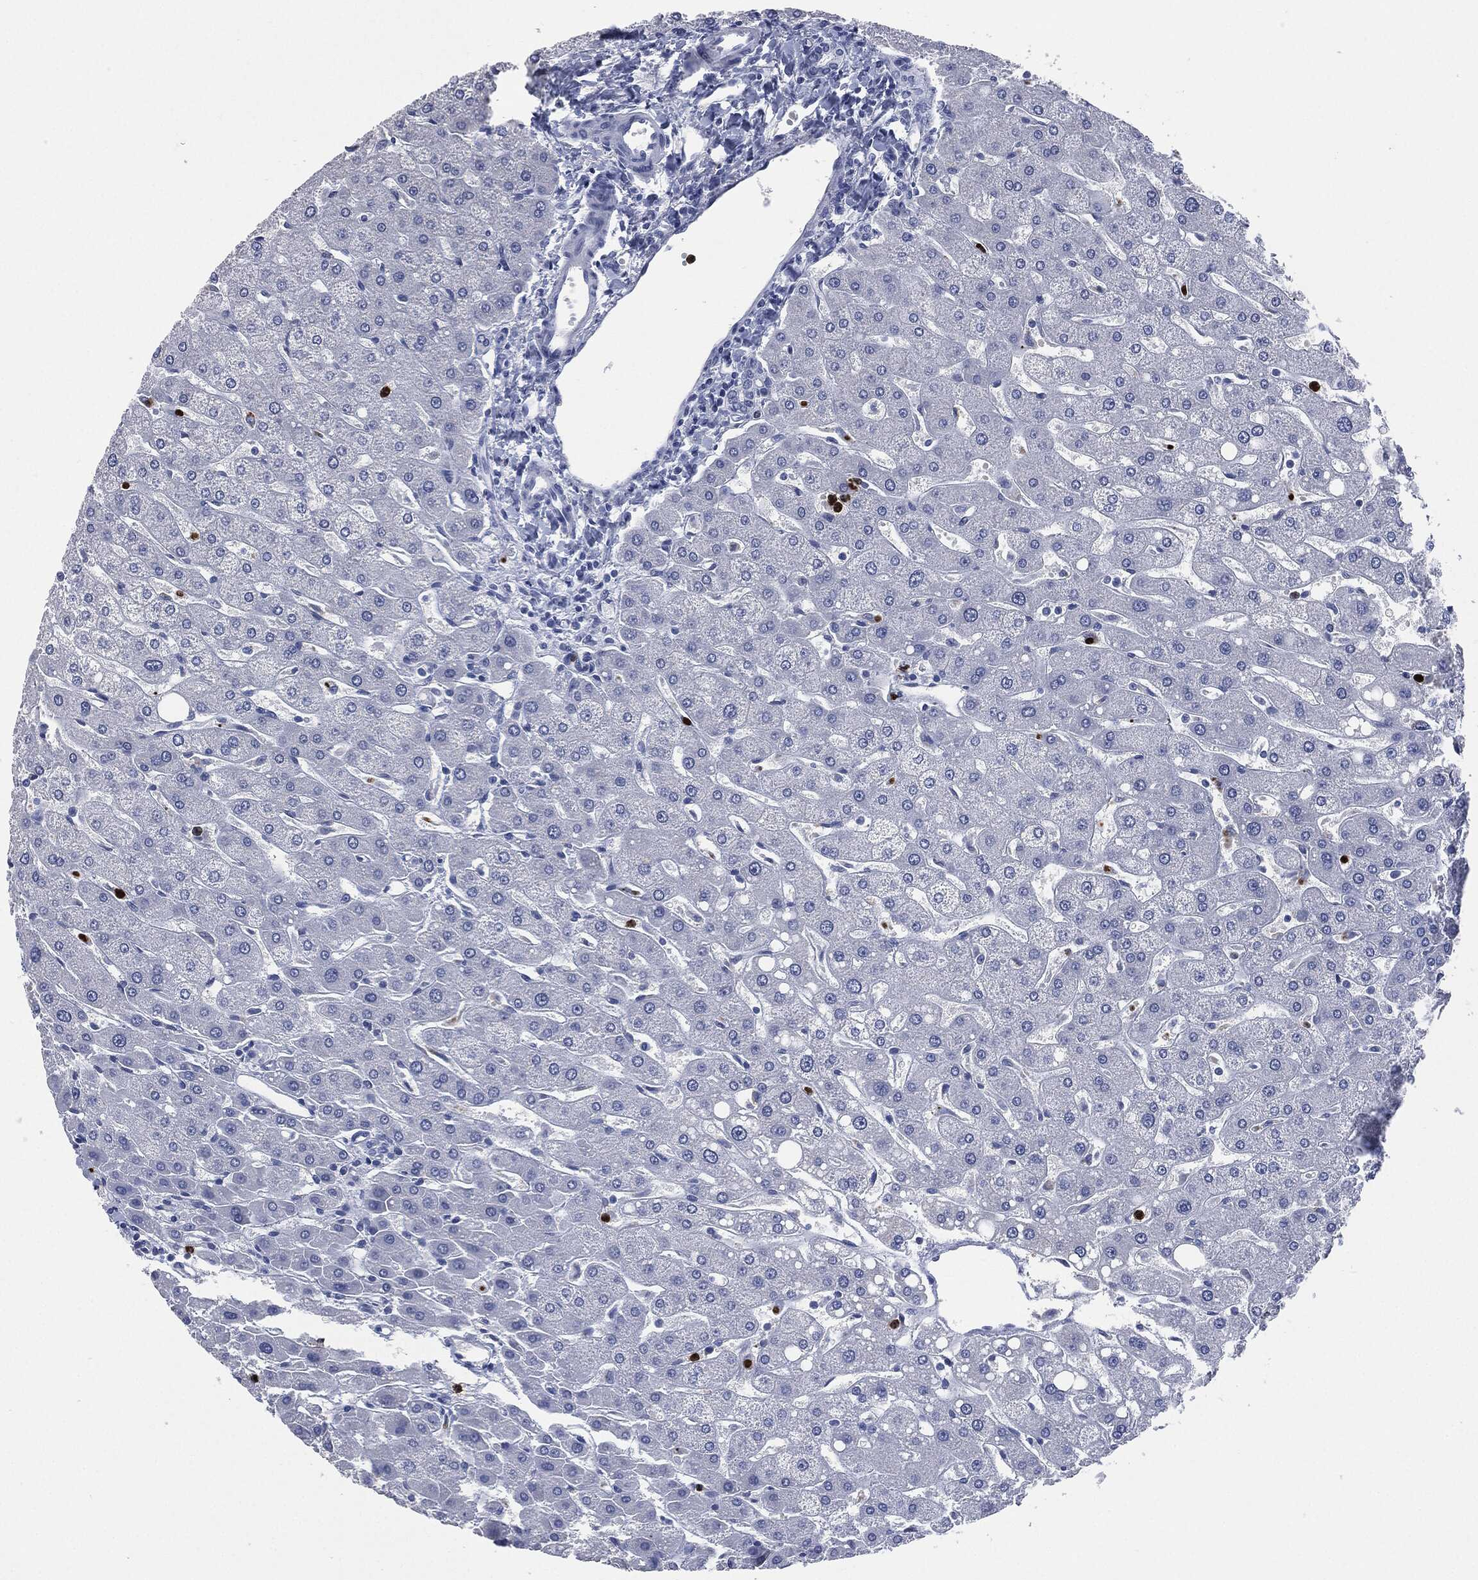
{"staining": {"intensity": "negative", "quantity": "none", "location": "none"}, "tissue": "liver", "cell_type": "Cholangiocytes", "image_type": "normal", "snomed": [{"axis": "morphology", "description": "Normal tissue, NOS"}, {"axis": "topography", "description": "Liver"}], "caption": "This micrograph is of unremarkable liver stained with immunohistochemistry to label a protein in brown with the nuclei are counter-stained blue. There is no expression in cholangiocytes.", "gene": "CEACAM8", "patient": {"sex": "male", "age": 67}}